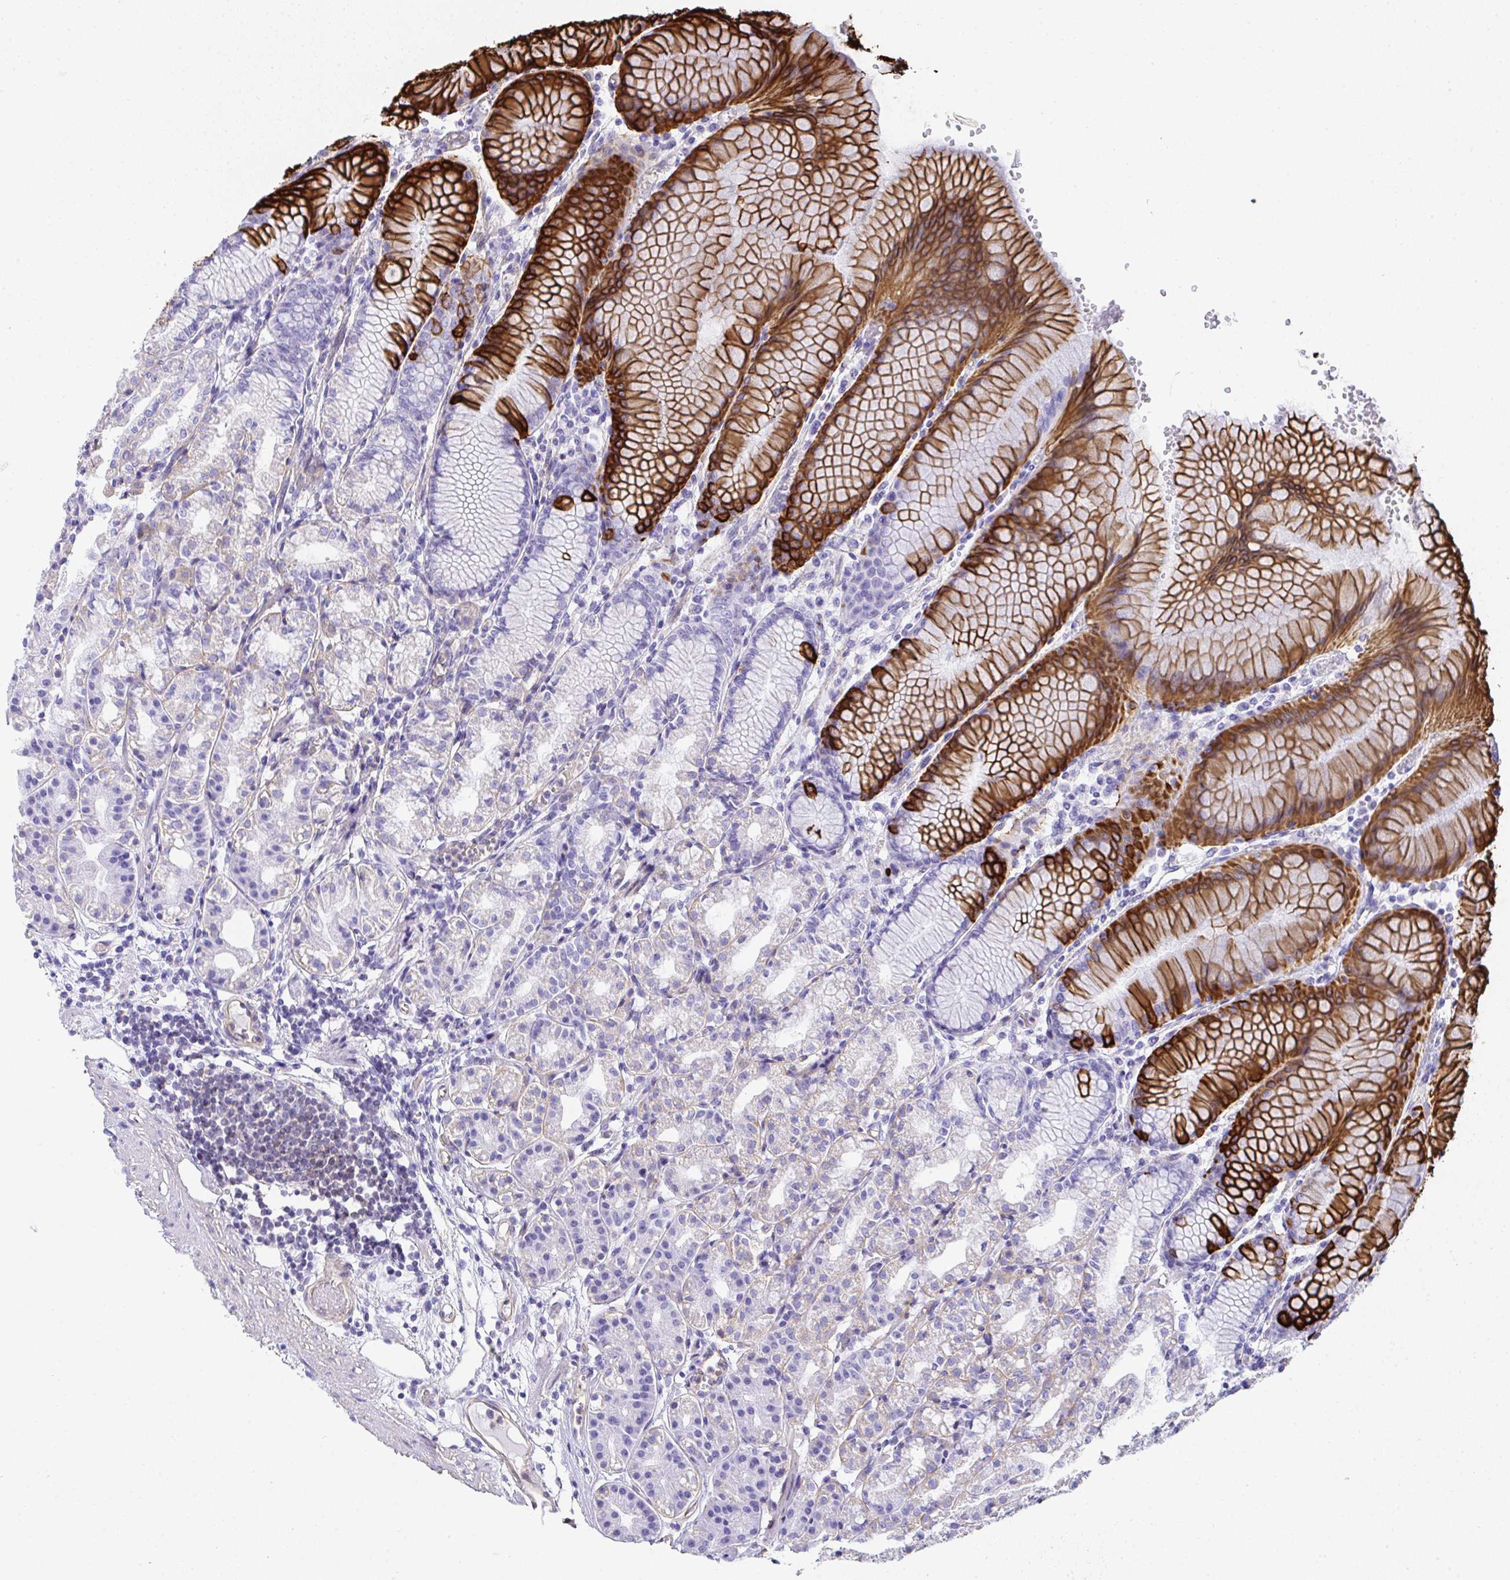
{"staining": {"intensity": "strong", "quantity": "<25%", "location": "cytoplasmic/membranous"}, "tissue": "stomach", "cell_type": "Glandular cells", "image_type": "normal", "snomed": [{"axis": "morphology", "description": "Normal tissue, NOS"}, {"axis": "topography", "description": "Stomach"}], "caption": "Stomach stained with DAB immunohistochemistry (IHC) shows medium levels of strong cytoplasmic/membranous staining in approximately <25% of glandular cells.", "gene": "TNFAIP8", "patient": {"sex": "female", "age": 57}}